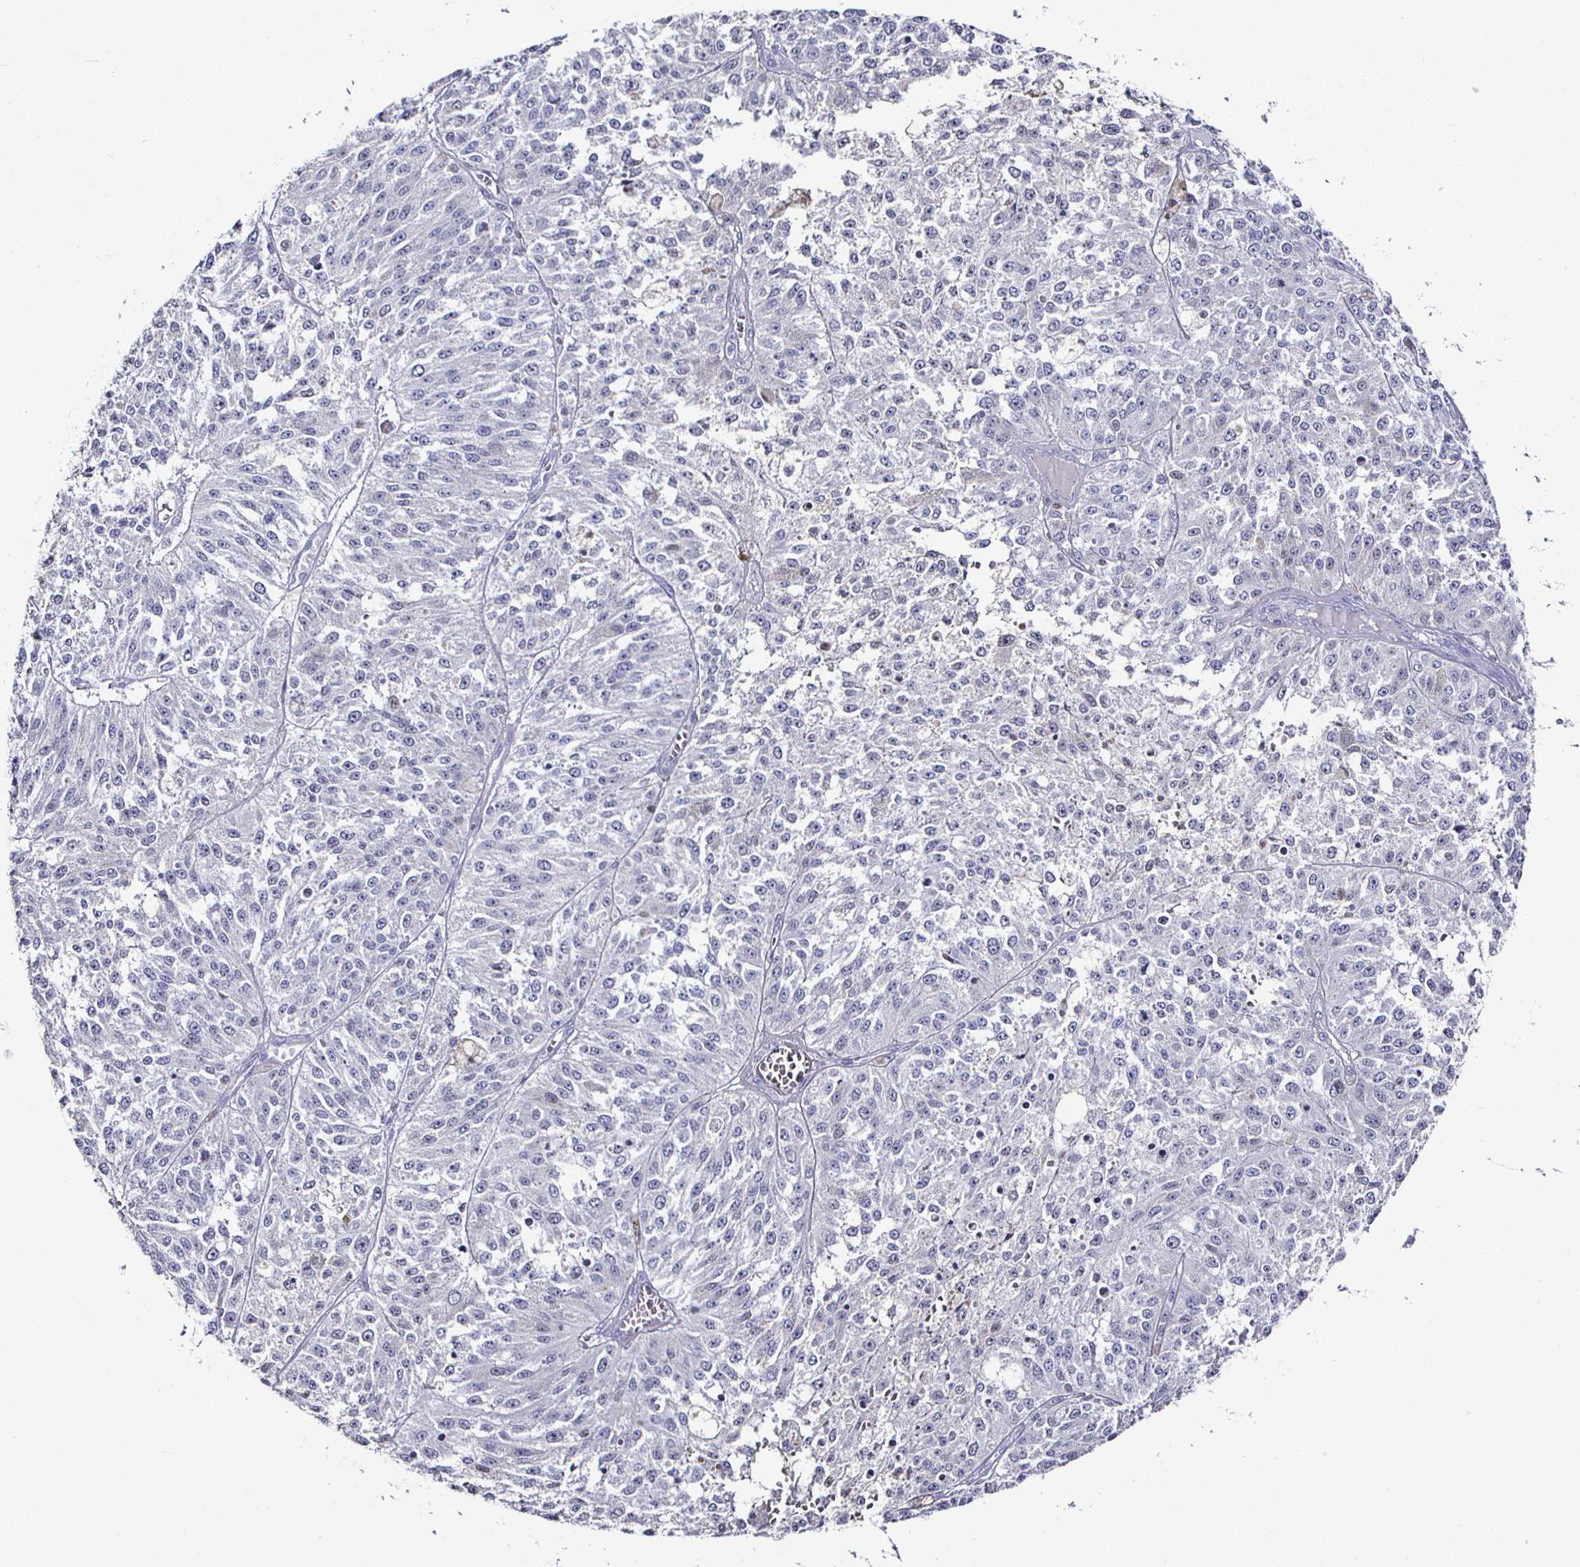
{"staining": {"intensity": "negative", "quantity": "none", "location": "none"}, "tissue": "melanoma", "cell_type": "Tumor cells", "image_type": "cancer", "snomed": [{"axis": "morphology", "description": "Malignant melanoma, Metastatic site"}, {"axis": "topography", "description": "Lymph node"}], "caption": "High power microscopy micrograph of an immunohistochemistry micrograph of malignant melanoma (metastatic site), revealing no significant positivity in tumor cells. (DAB immunohistochemistry with hematoxylin counter stain).", "gene": "RUNX2", "patient": {"sex": "female", "age": 64}}